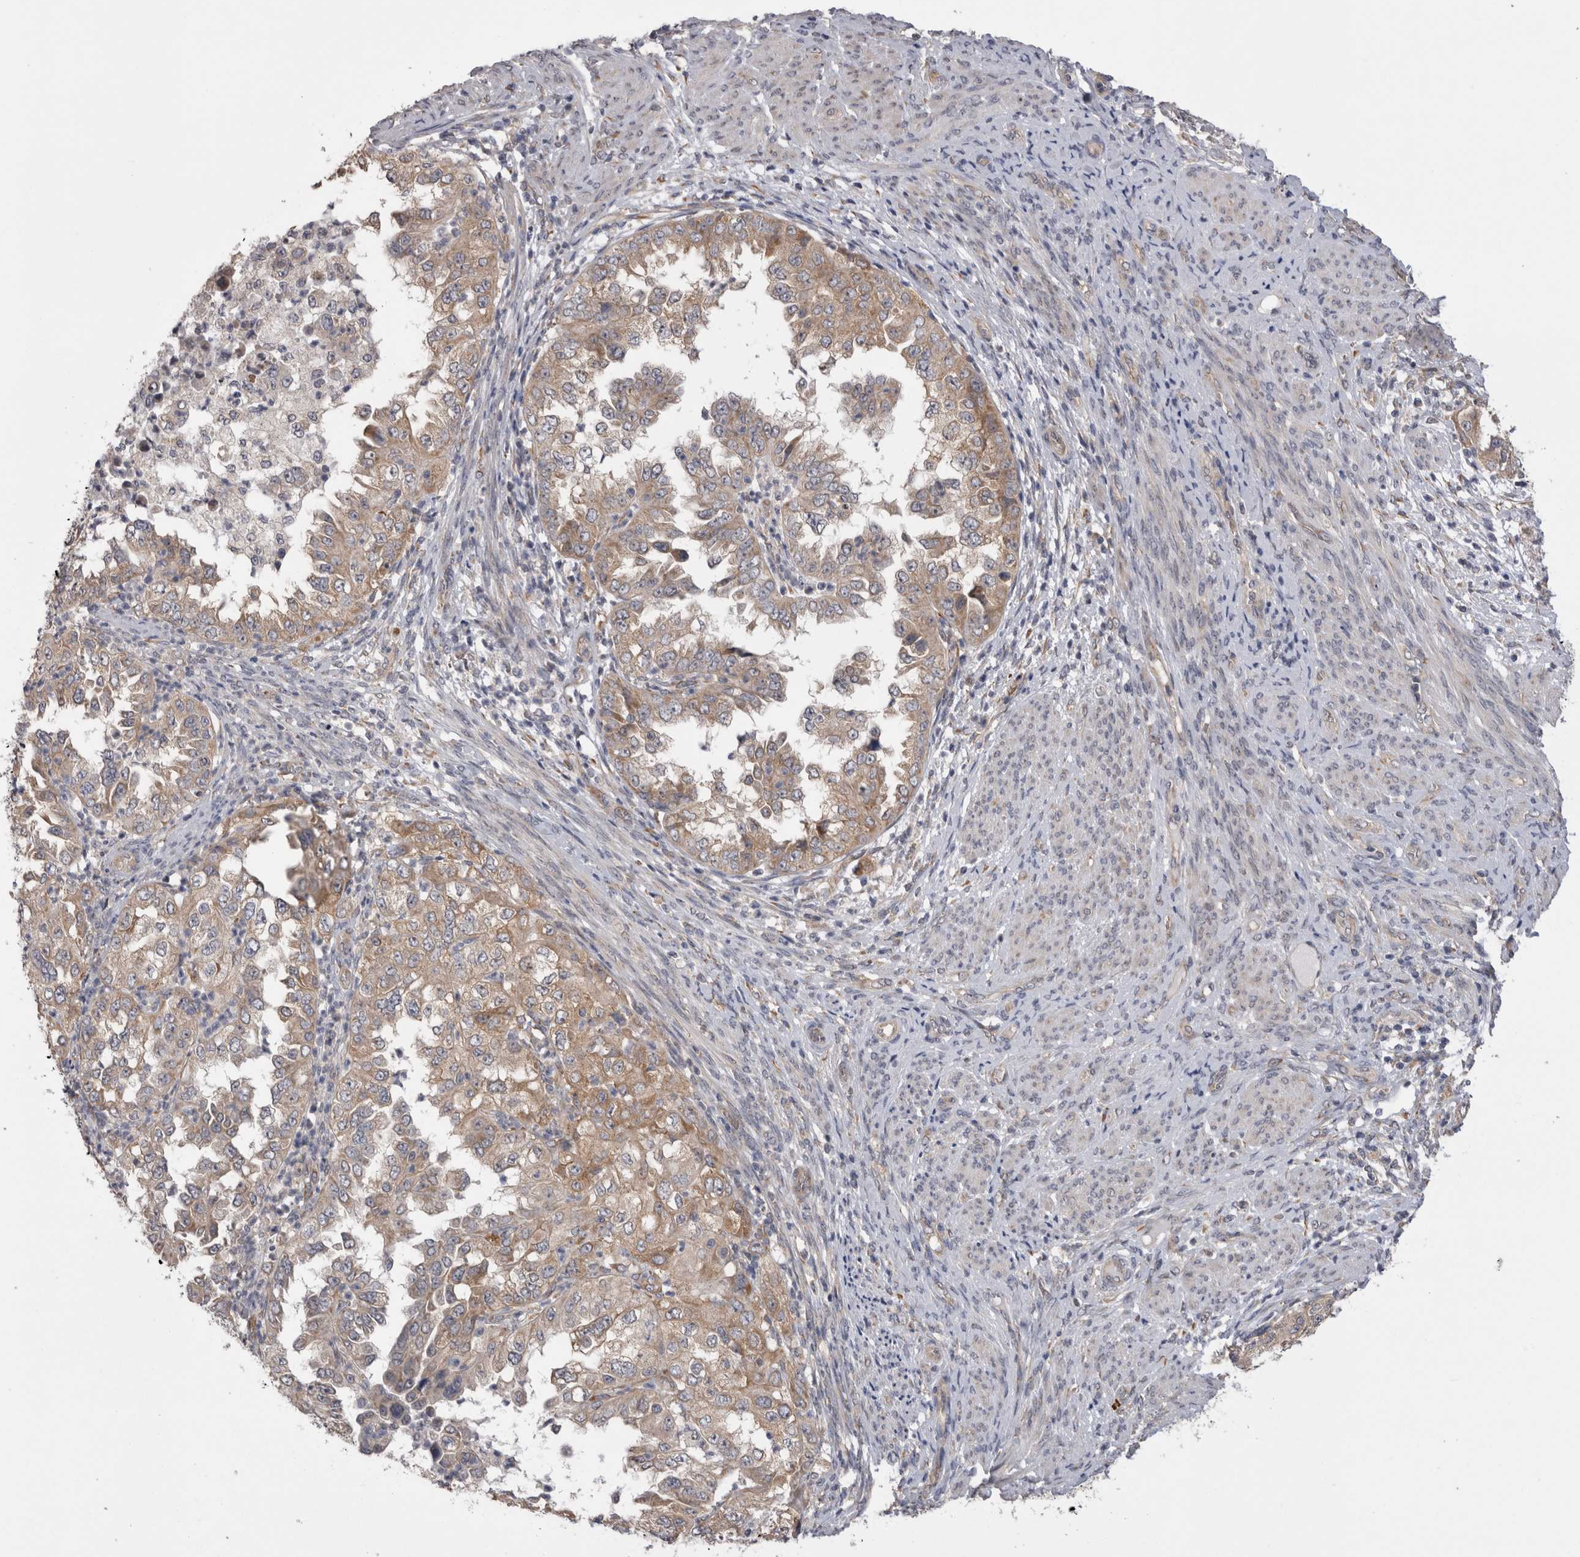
{"staining": {"intensity": "weak", "quantity": ">75%", "location": "cytoplasmic/membranous"}, "tissue": "endometrial cancer", "cell_type": "Tumor cells", "image_type": "cancer", "snomed": [{"axis": "morphology", "description": "Adenocarcinoma, NOS"}, {"axis": "topography", "description": "Endometrium"}], "caption": "About >75% of tumor cells in human endometrial cancer show weak cytoplasmic/membranous protein expression as visualized by brown immunohistochemical staining.", "gene": "ARHGAP29", "patient": {"sex": "female", "age": 85}}